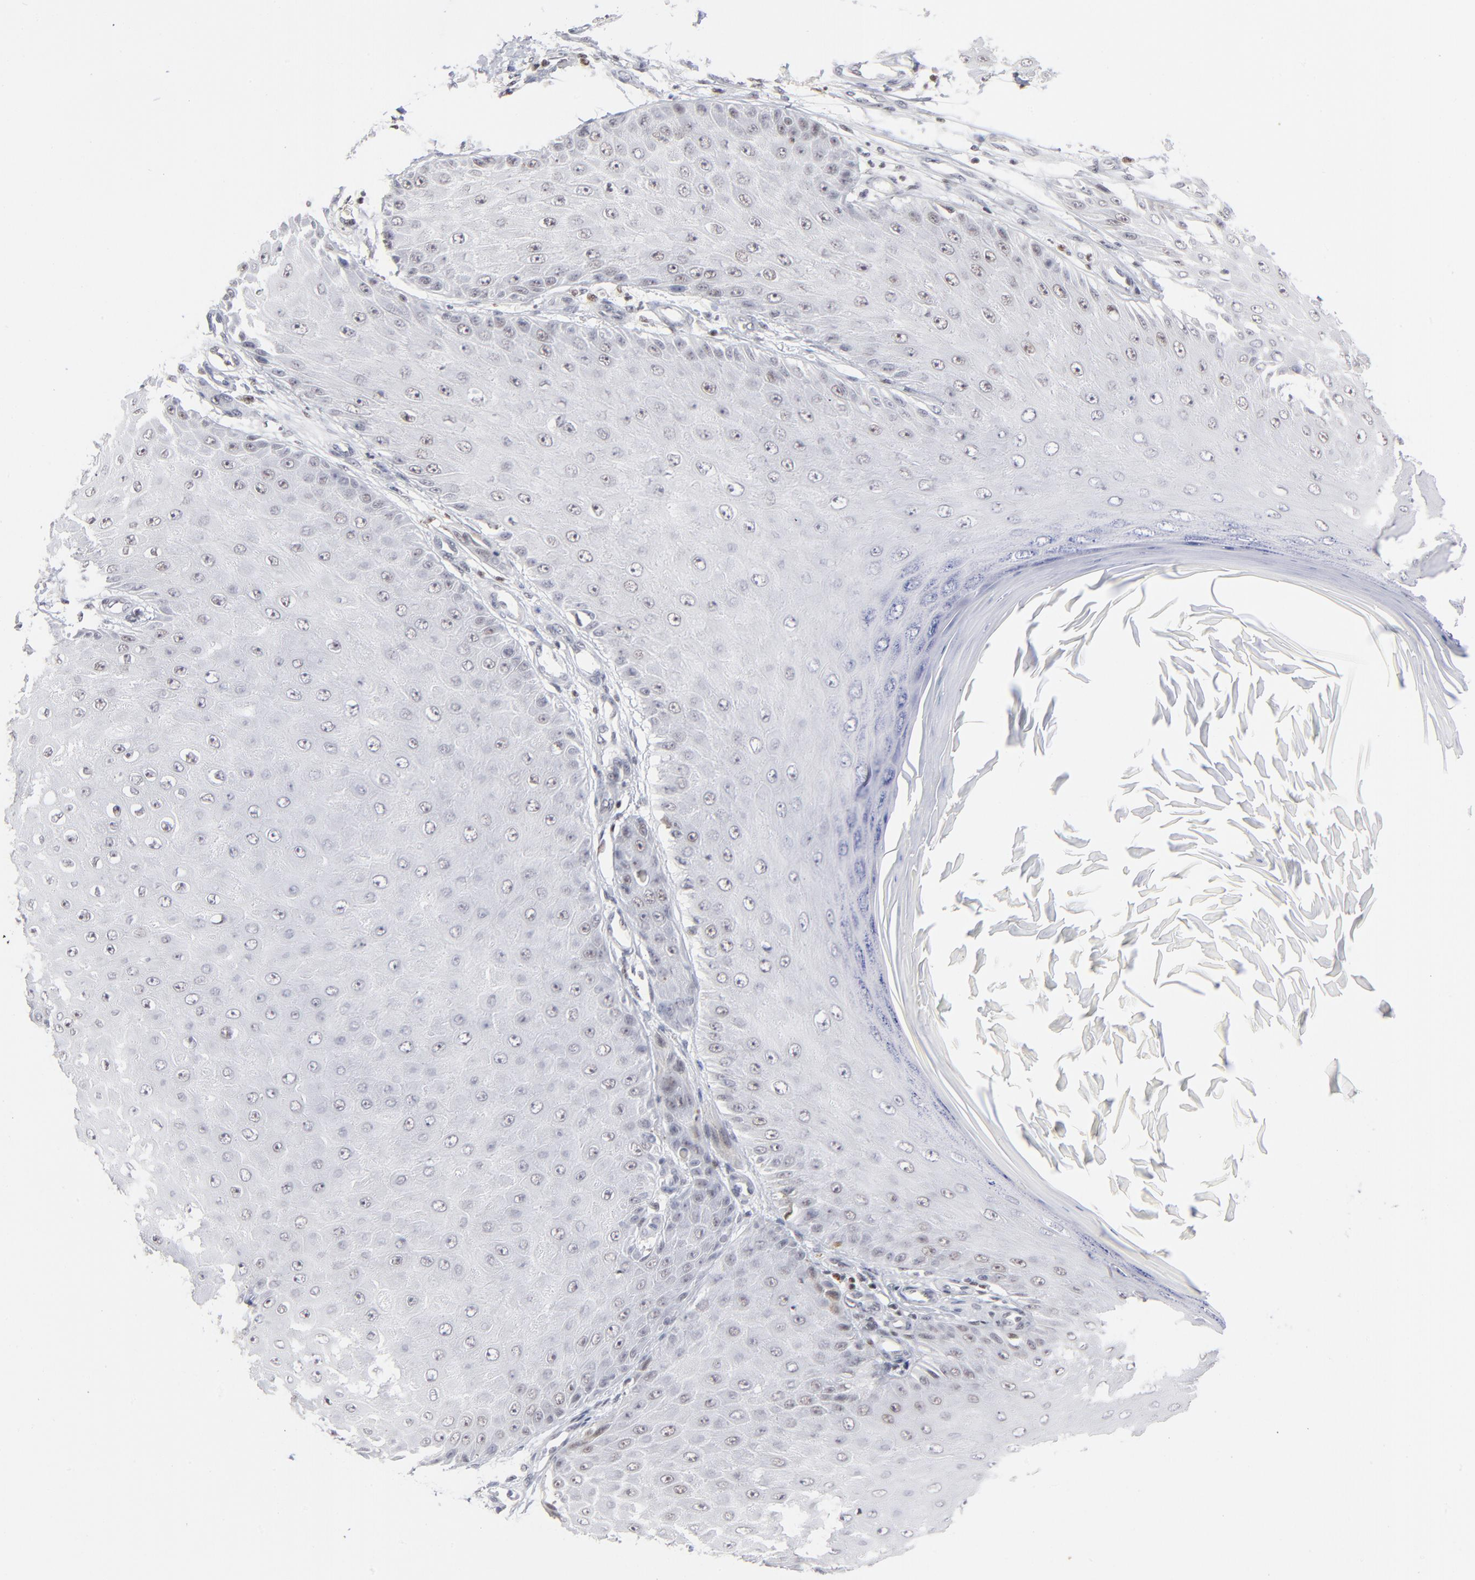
{"staining": {"intensity": "weak", "quantity": "<25%", "location": "nuclear"}, "tissue": "skin cancer", "cell_type": "Tumor cells", "image_type": "cancer", "snomed": [{"axis": "morphology", "description": "Squamous cell carcinoma, NOS"}, {"axis": "topography", "description": "Skin"}], "caption": "Tumor cells show no significant positivity in skin cancer (squamous cell carcinoma).", "gene": "MAX", "patient": {"sex": "female", "age": 40}}